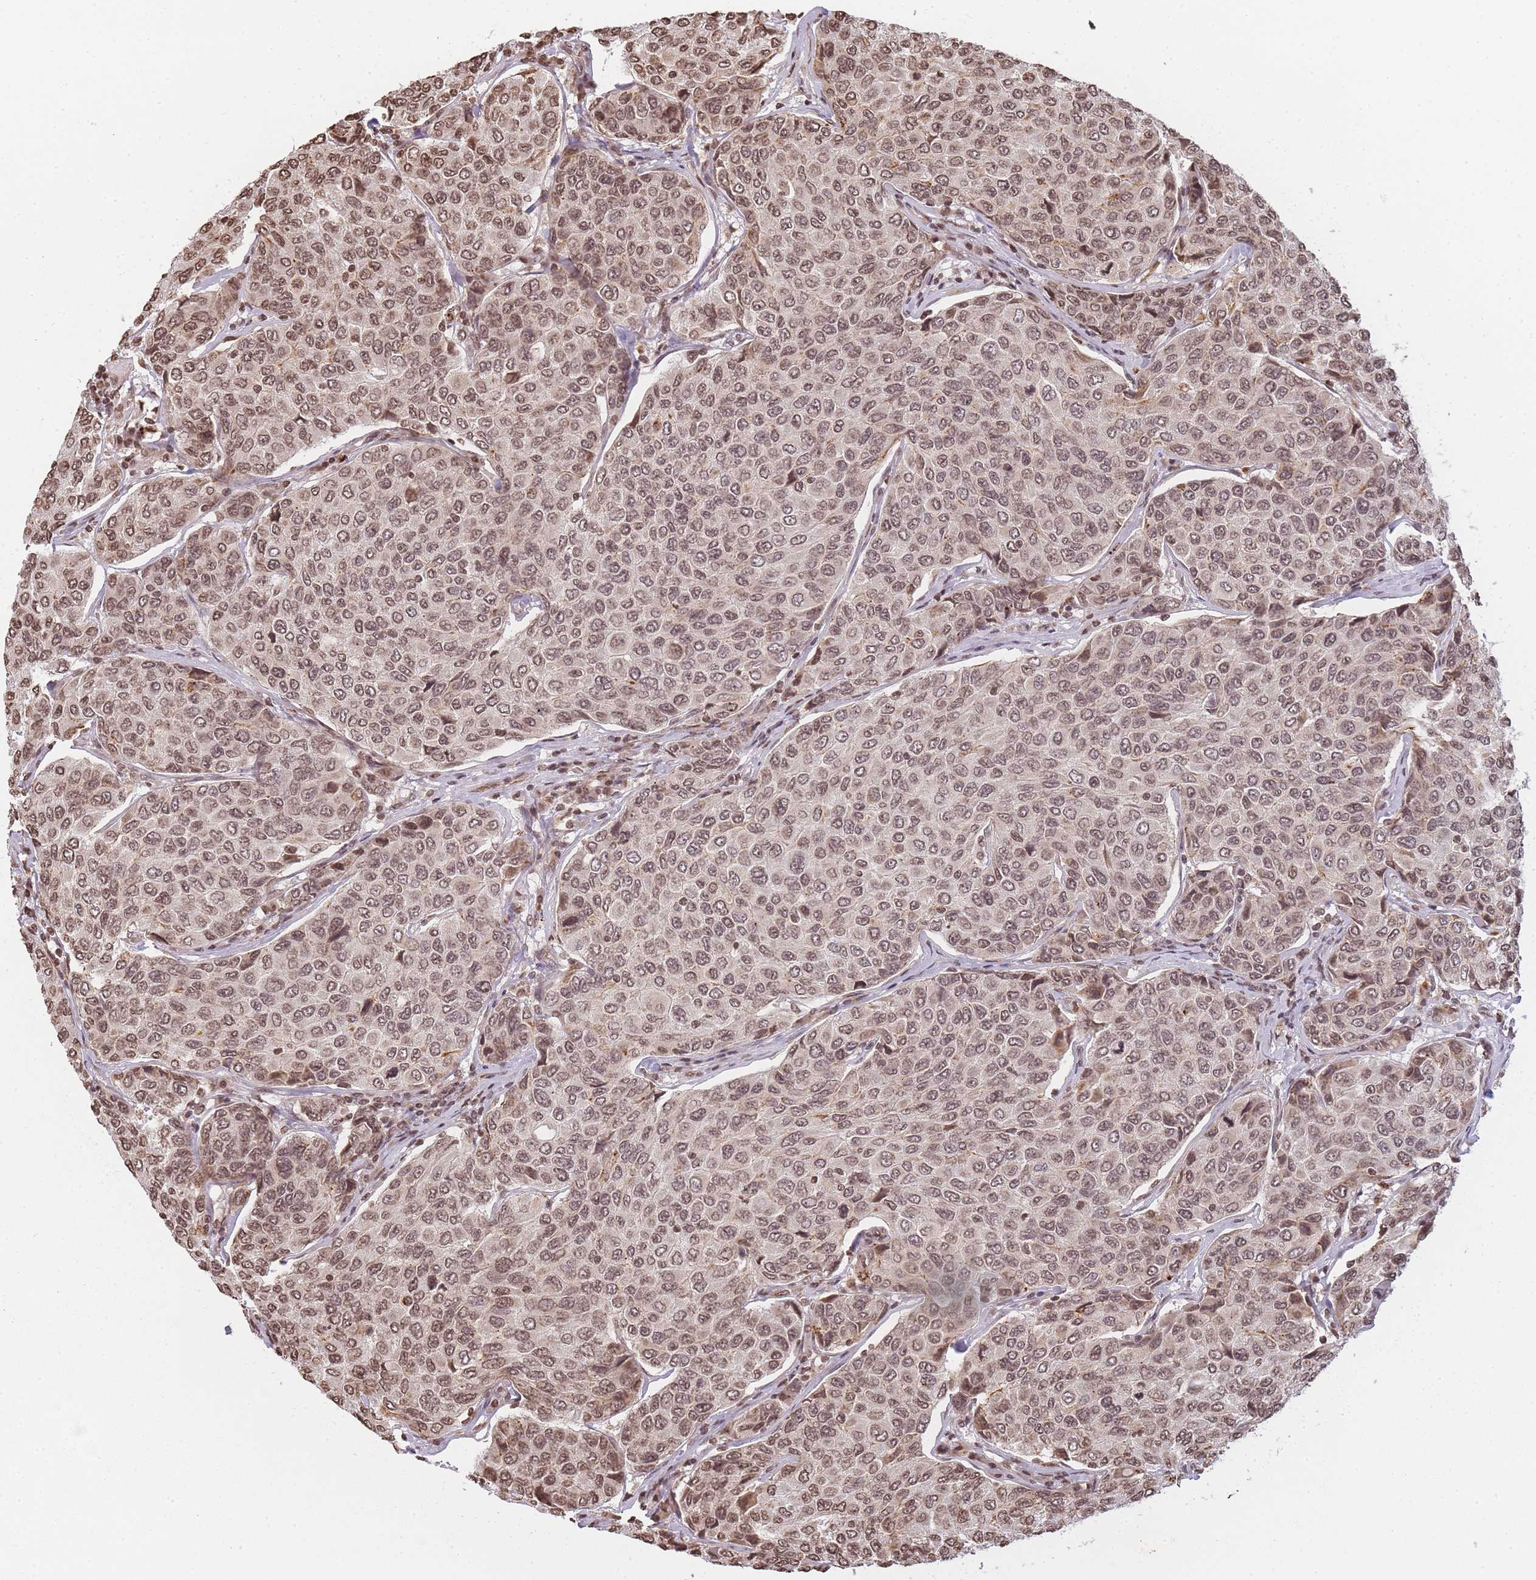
{"staining": {"intensity": "moderate", "quantity": ">75%", "location": "nuclear"}, "tissue": "breast cancer", "cell_type": "Tumor cells", "image_type": "cancer", "snomed": [{"axis": "morphology", "description": "Duct carcinoma"}, {"axis": "topography", "description": "Breast"}], "caption": "Intraductal carcinoma (breast) stained with DAB IHC reveals medium levels of moderate nuclear positivity in about >75% of tumor cells.", "gene": "WWTR1", "patient": {"sex": "female", "age": 55}}